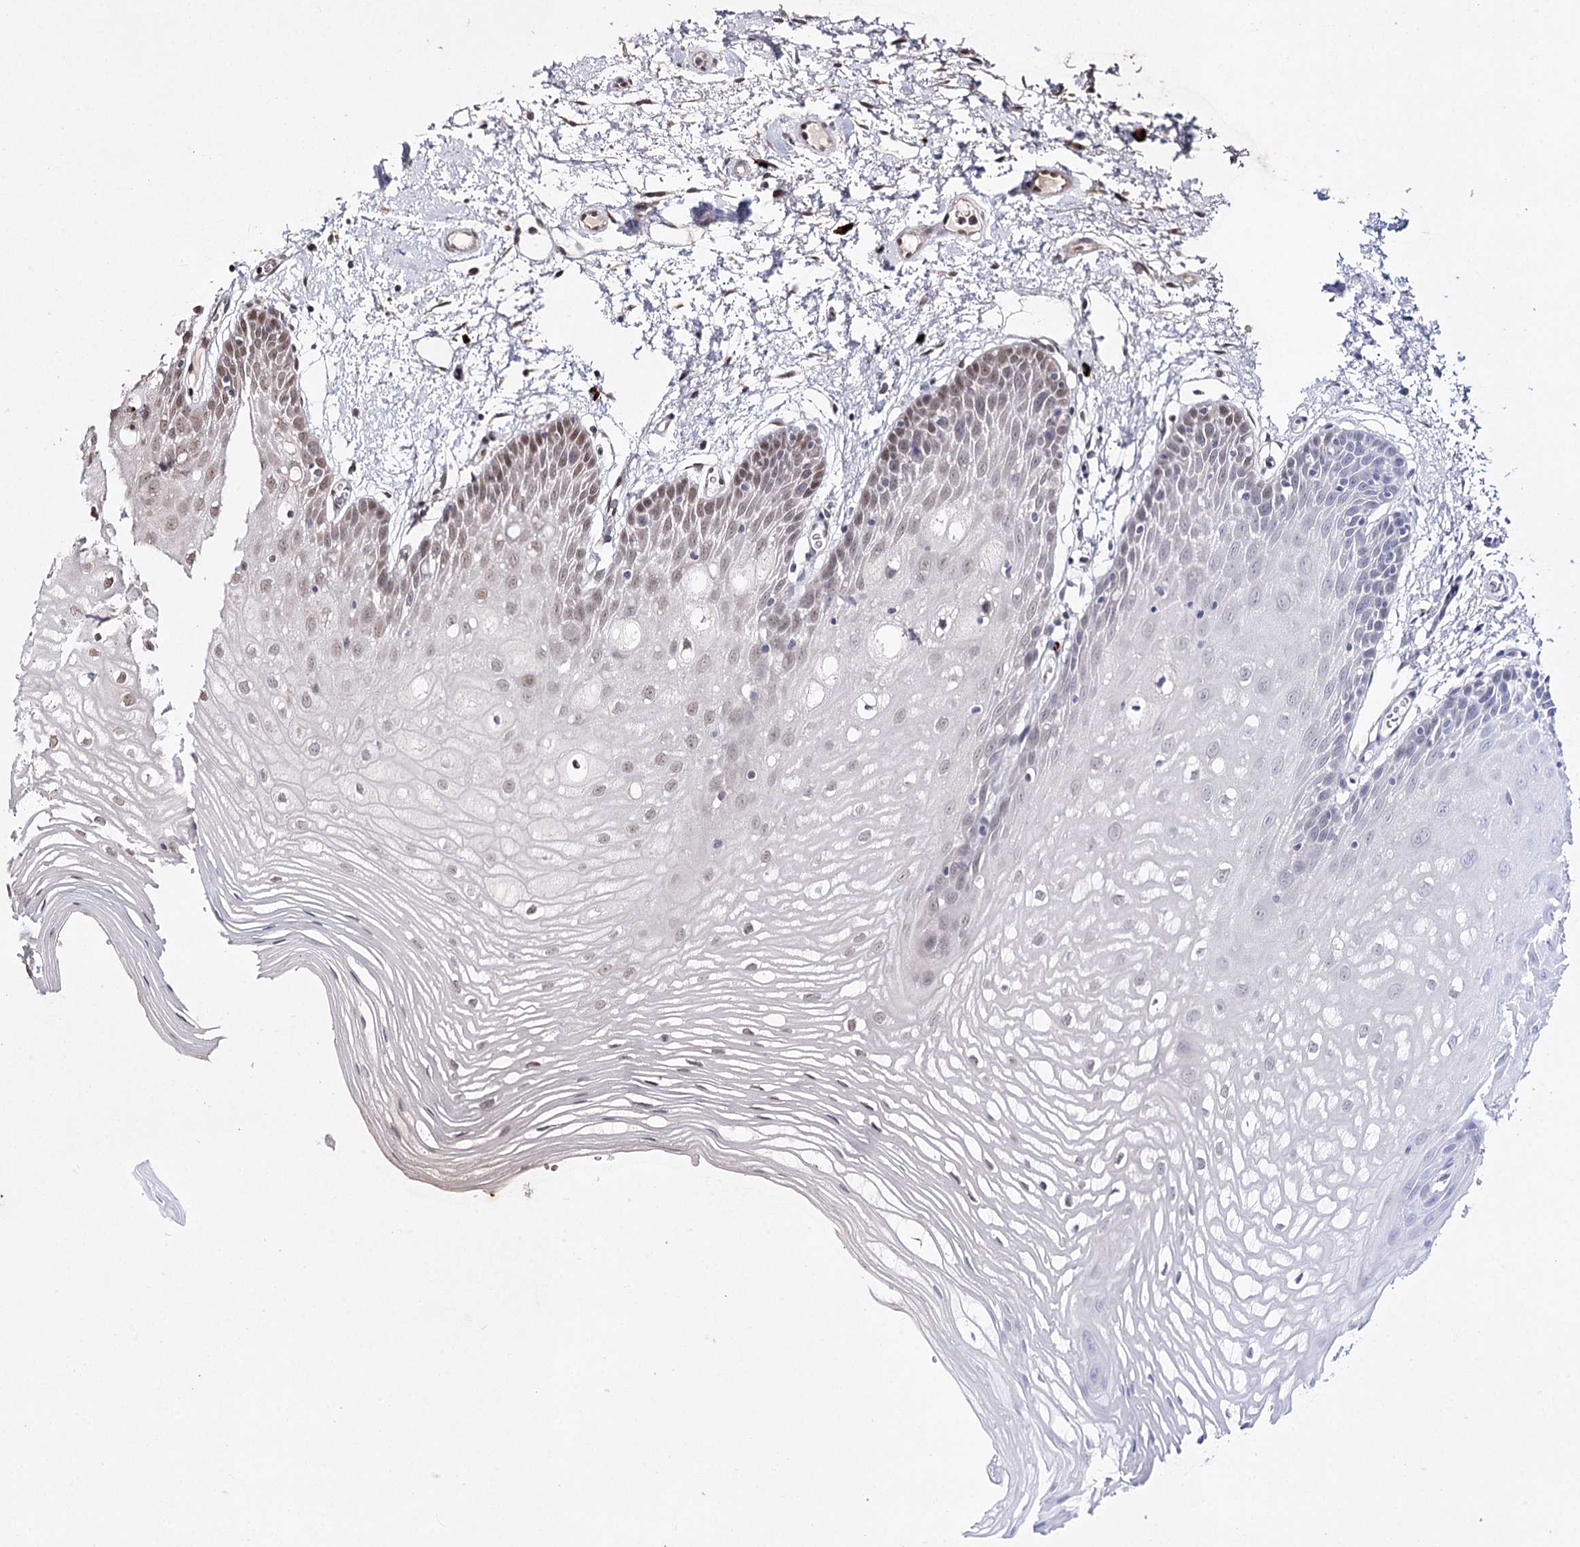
{"staining": {"intensity": "weak", "quantity": "25%-75%", "location": "nuclear"}, "tissue": "oral mucosa", "cell_type": "Squamous epithelial cells", "image_type": "normal", "snomed": [{"axis": "morphology", "description": "Normal tissue, NOS"}, {"axis": "topography", "description": "Oral tissue"}, {"axis": "topography", "description": "Tounge, NOS"}], "caption": "About 25%-75% of squamous epithelial cells in normal human oral mucosa reveal weak nuclear protein staining as visualized by brown immunohistochemical staining.", "gene": "TRNT1", "patient": {"sex": "female", "age": 73}}